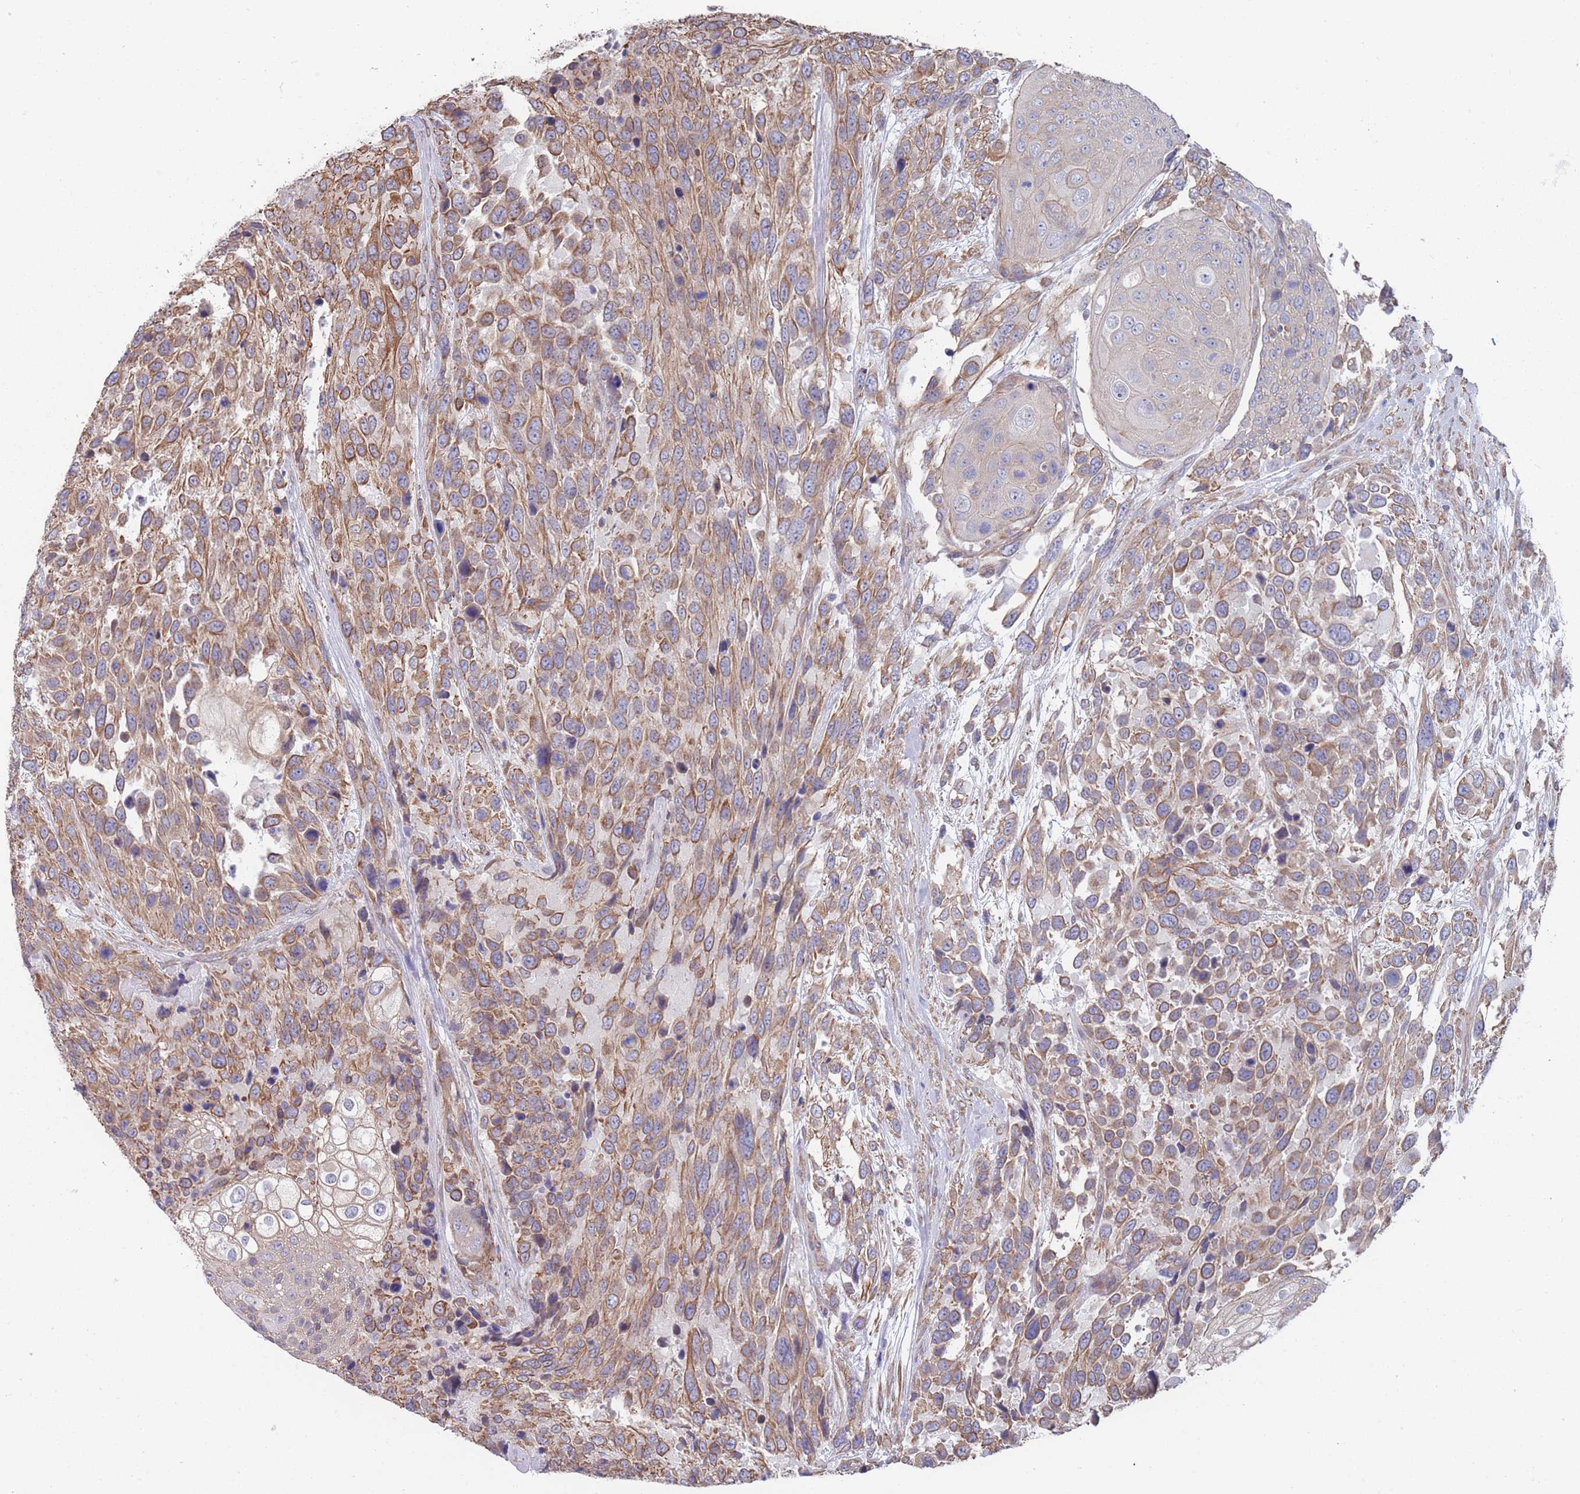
{"staining": {"intensity": "moderate", "quantity": ">75%", "location": "cytoplasmic/membranous"}, "tissue": "urothelial cancer", "cell_type": "Tumor cells", "image_type": "cancer", "snomed": [{"axis": "morphology", "description": "Urothelial carcinoma, High grade"}, {"axis": "topography", "description": "Urinary bladder"}], "caption": "High-magnification brightfield microscopy of urothelial cancer stained with DAB (3,3'-diaminobenzidine) (brown) and counterstained with hematoxylin (blue). tumor cells exhibit moderate cytoplasmic/membranous positivity is identified in about>75% of cells.", "gene": "SLC1A6", "patient": {"sex": "female", "age": 70}}